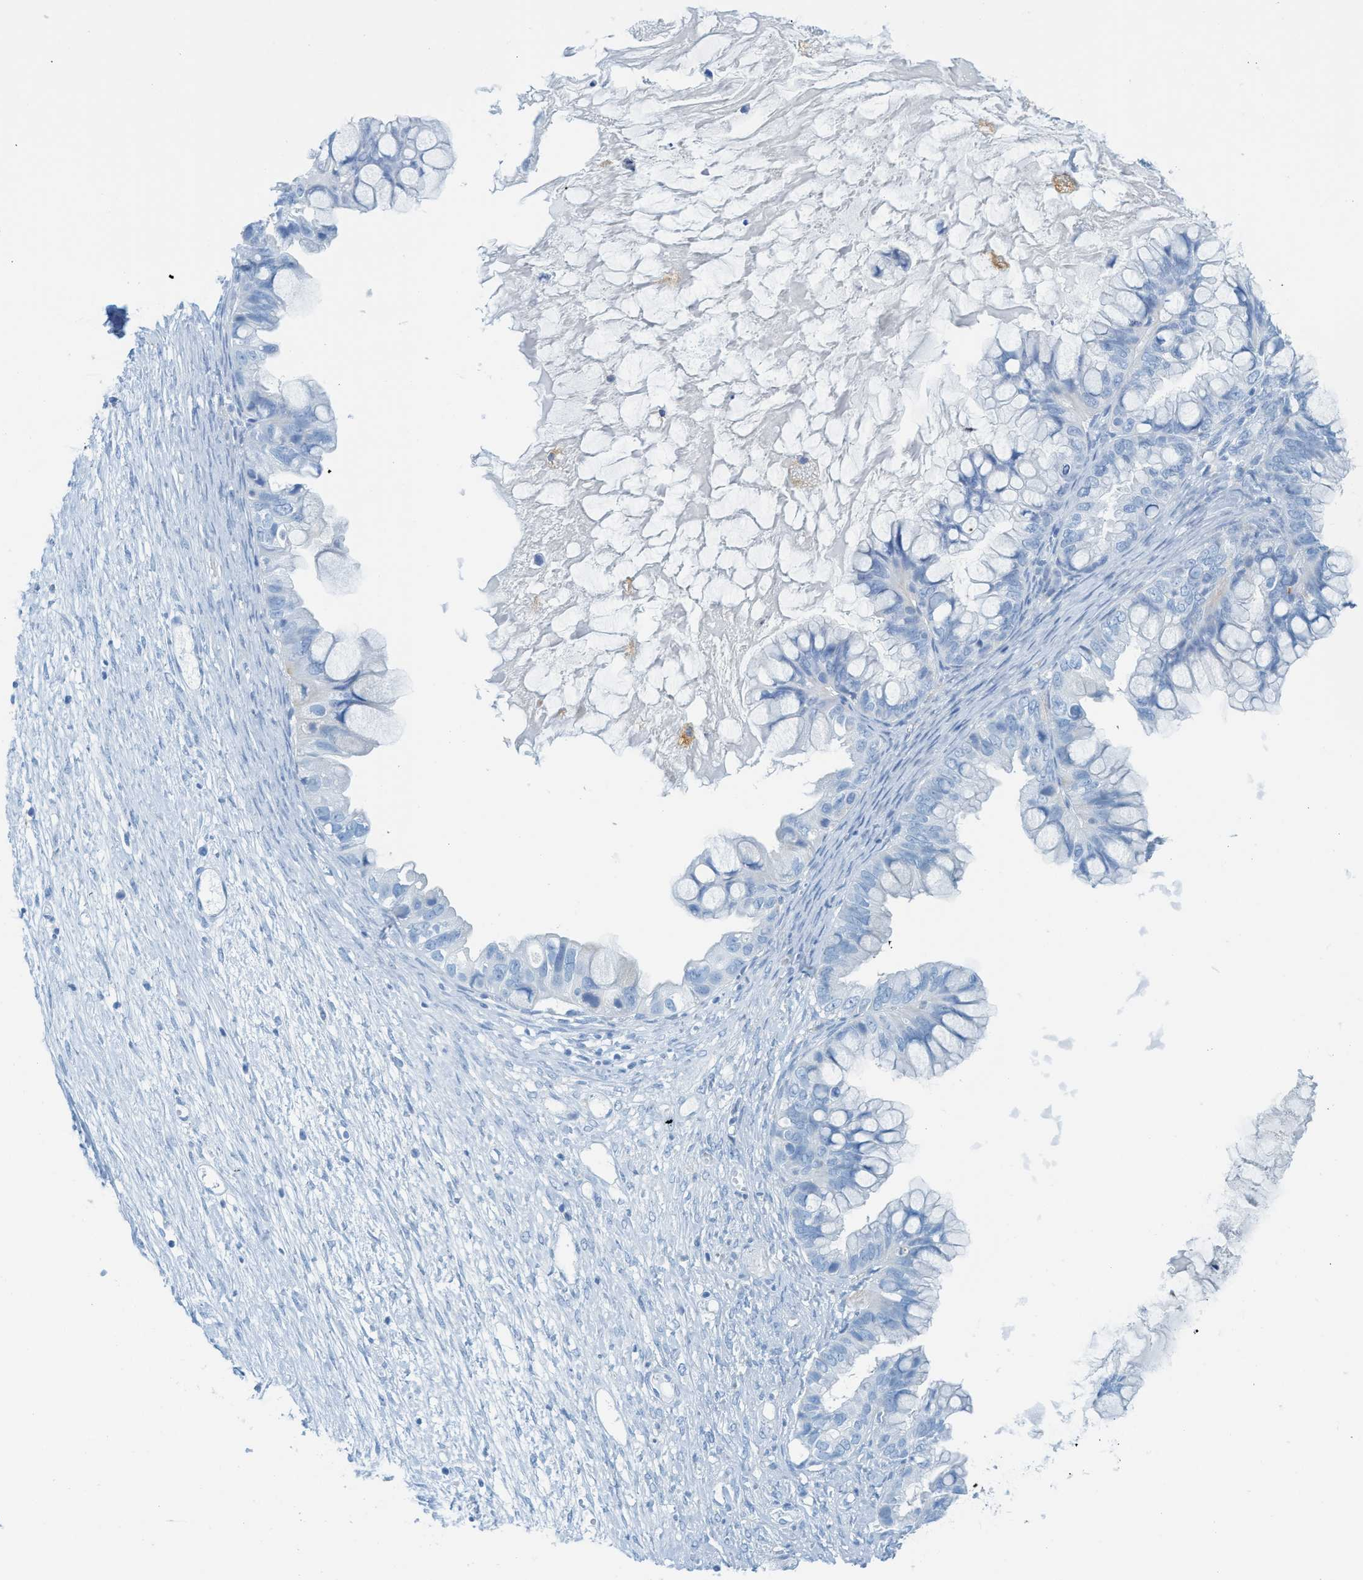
{"staining": {"intensity": "negative", "quantity": "none", "location": "none"}, "tissue": "ovarian cancer", "cell_type": "Tumor cells", "image_type": "cancer", "snomed": [{"axis": "morphology", "description": "Cystadenocarcinoma, mucinous, NOS"}, {"axis": "topography", "description": "Ovary"}], "caption": "DAB immunohistochemical staining of human ovarian cancer (mucinous cystadenocarcinoma) exhibits no significant positivity in tumor cells.", "gene": "C21orf62", "patient": {"sex": "female", "age": 80}}